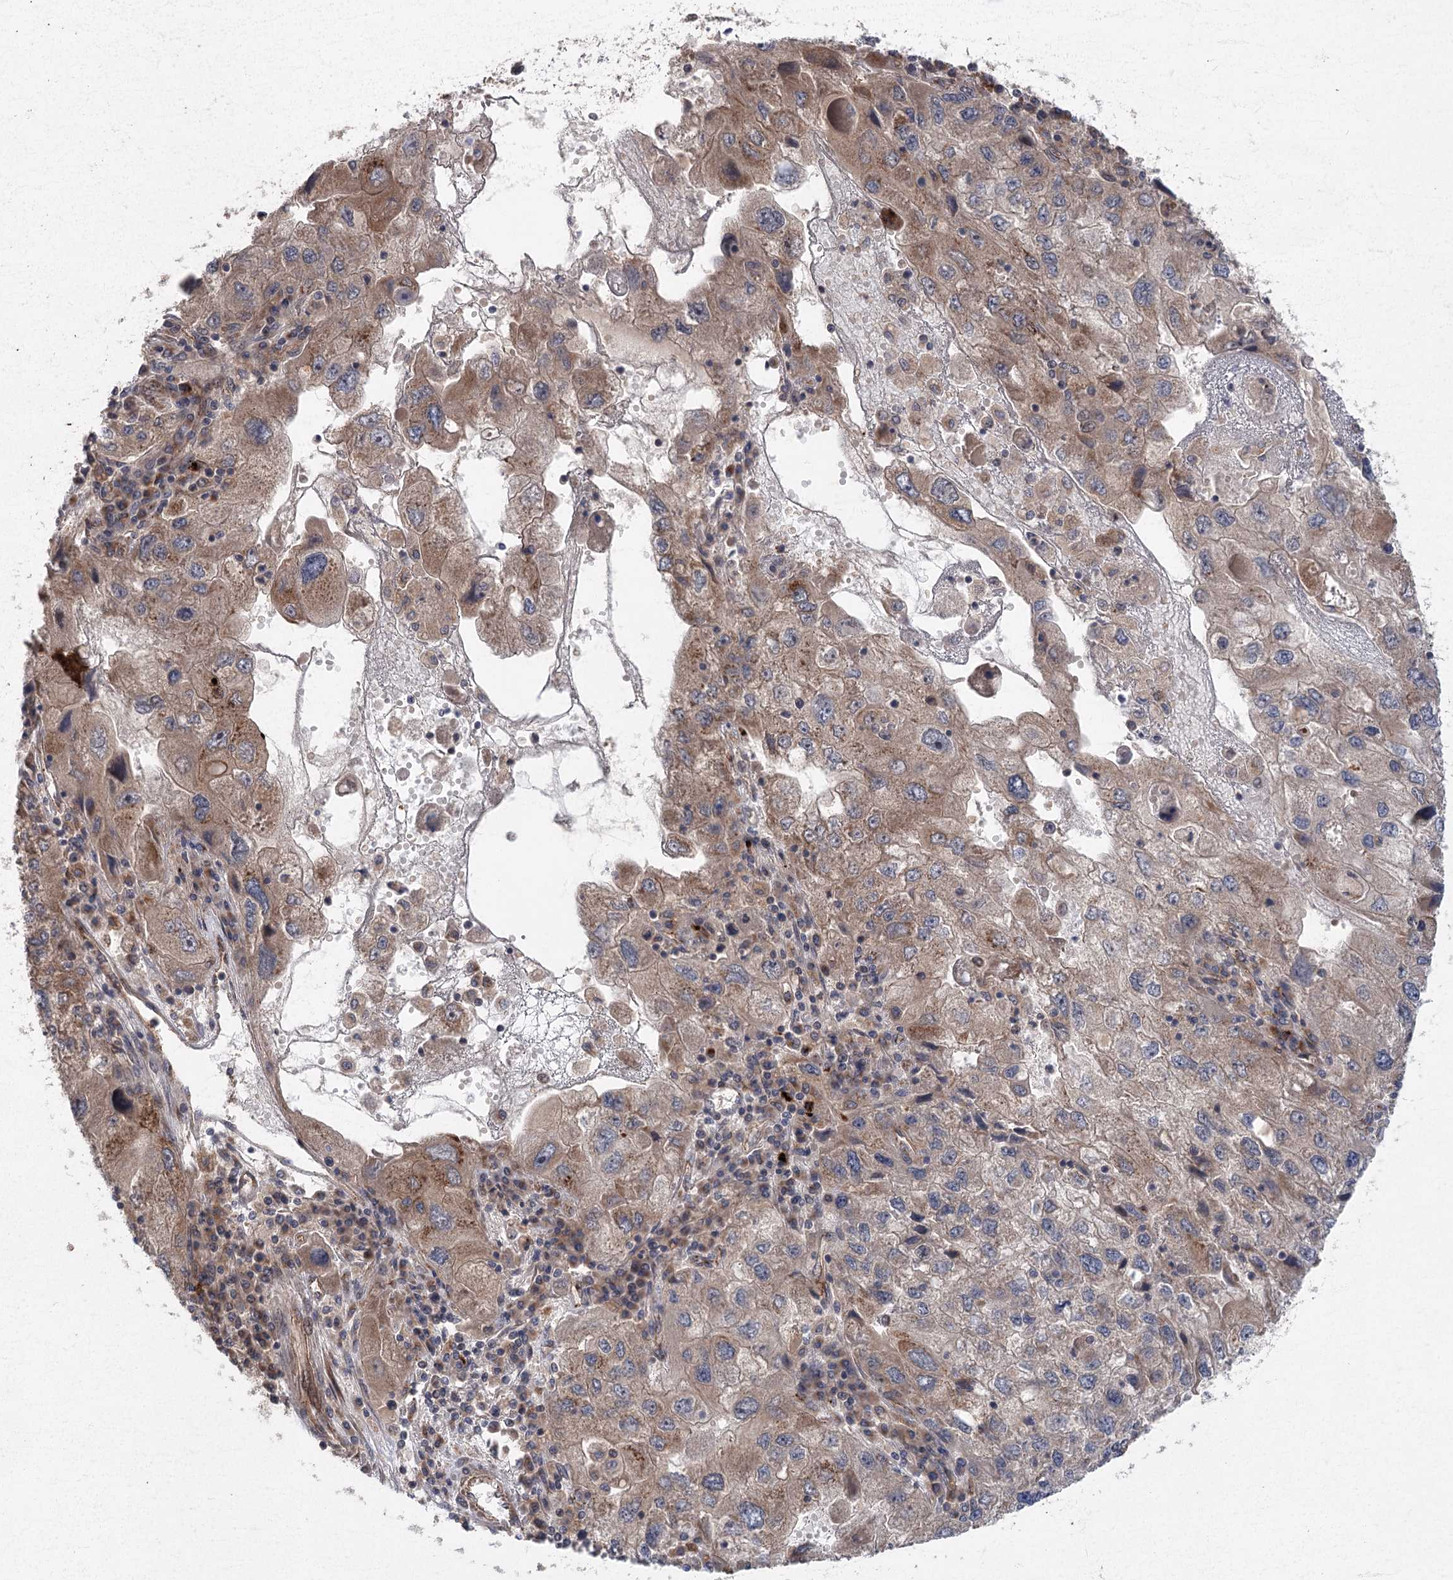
{"staining": {"intensity": "moderate", "quantity": "25%-75%", "location": "cytoplasmic/membranous"}, "tissue": "endometrial cancer", "cell_type": "Tumor cells", "image_type": "cancer", "snomed": [{"axis": "morphology", "description": "Adenocarcinoma, NOS"}, {"axis": "topography", "description": "Endometrium"}], "caption": "Protein expression analysis of endometrial cancer (adenocarcinoma) demonstrates moderate cytoplasmic/membranous positivity in about 25%-75% of tumor cells. (IHC, brightfield microscopy, high magnification).", "gene": "METTL24", "patient": {"sex": "female", "age": 49}}